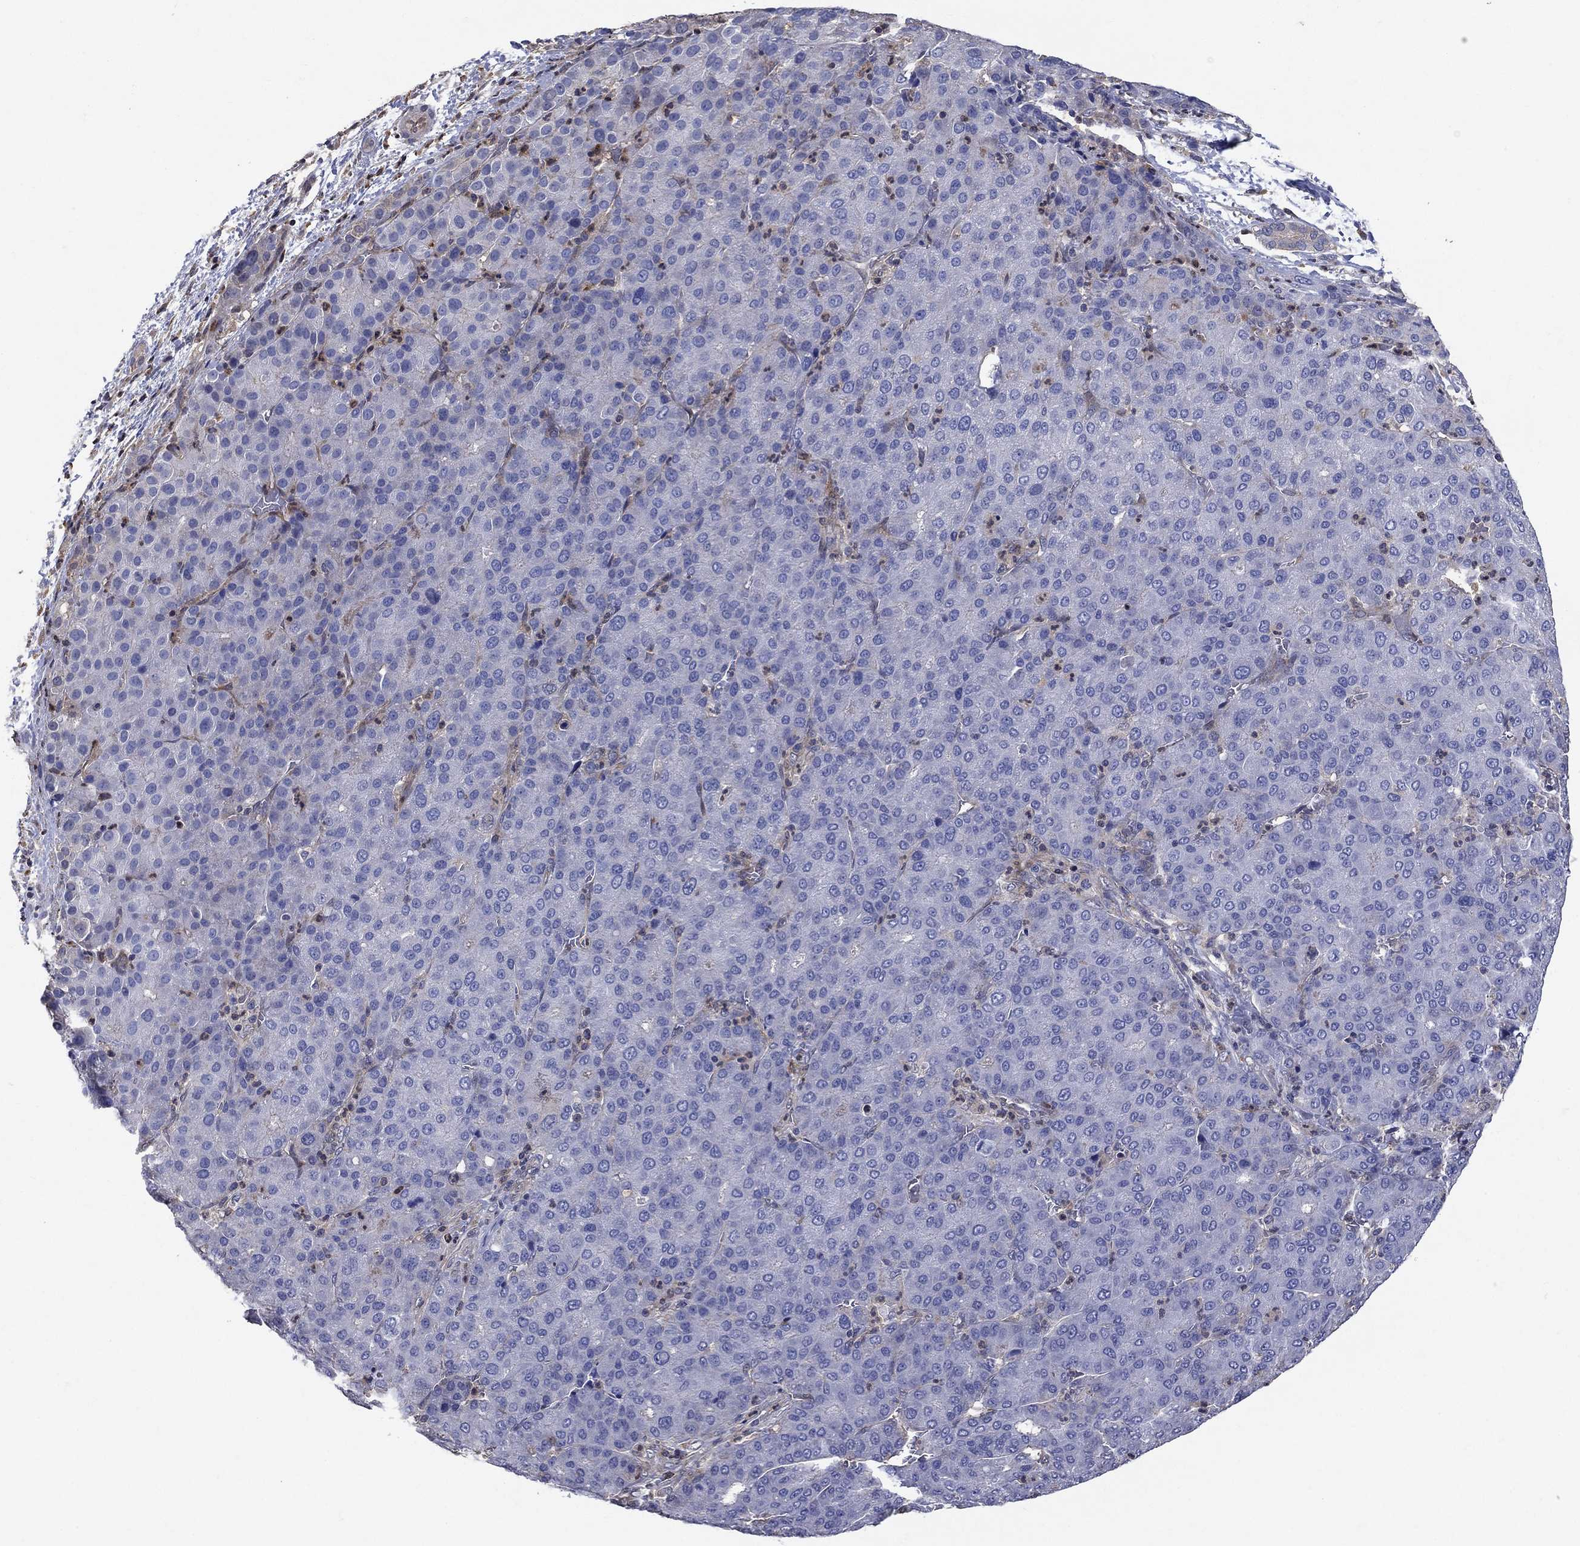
{"staining": {"intensity": "negative", "quantity": "none", "location": "none"}, "tissue": "liver cancer", "cell_type": "Tumor cells", "image_type": "cancer", "snomed": [{"axis": "morphology", "description": "Carcinoma, Hepatocellular, NOS"}, {"axis": "topography", "description": "Liver"}], "caption": "The IHC histopathology image has no significant positivity in tumor cells of hepatocellular carcinoma (liver) tissue.", "gene": "DVL1", "patient": {"sex": "male", "age": 65}}